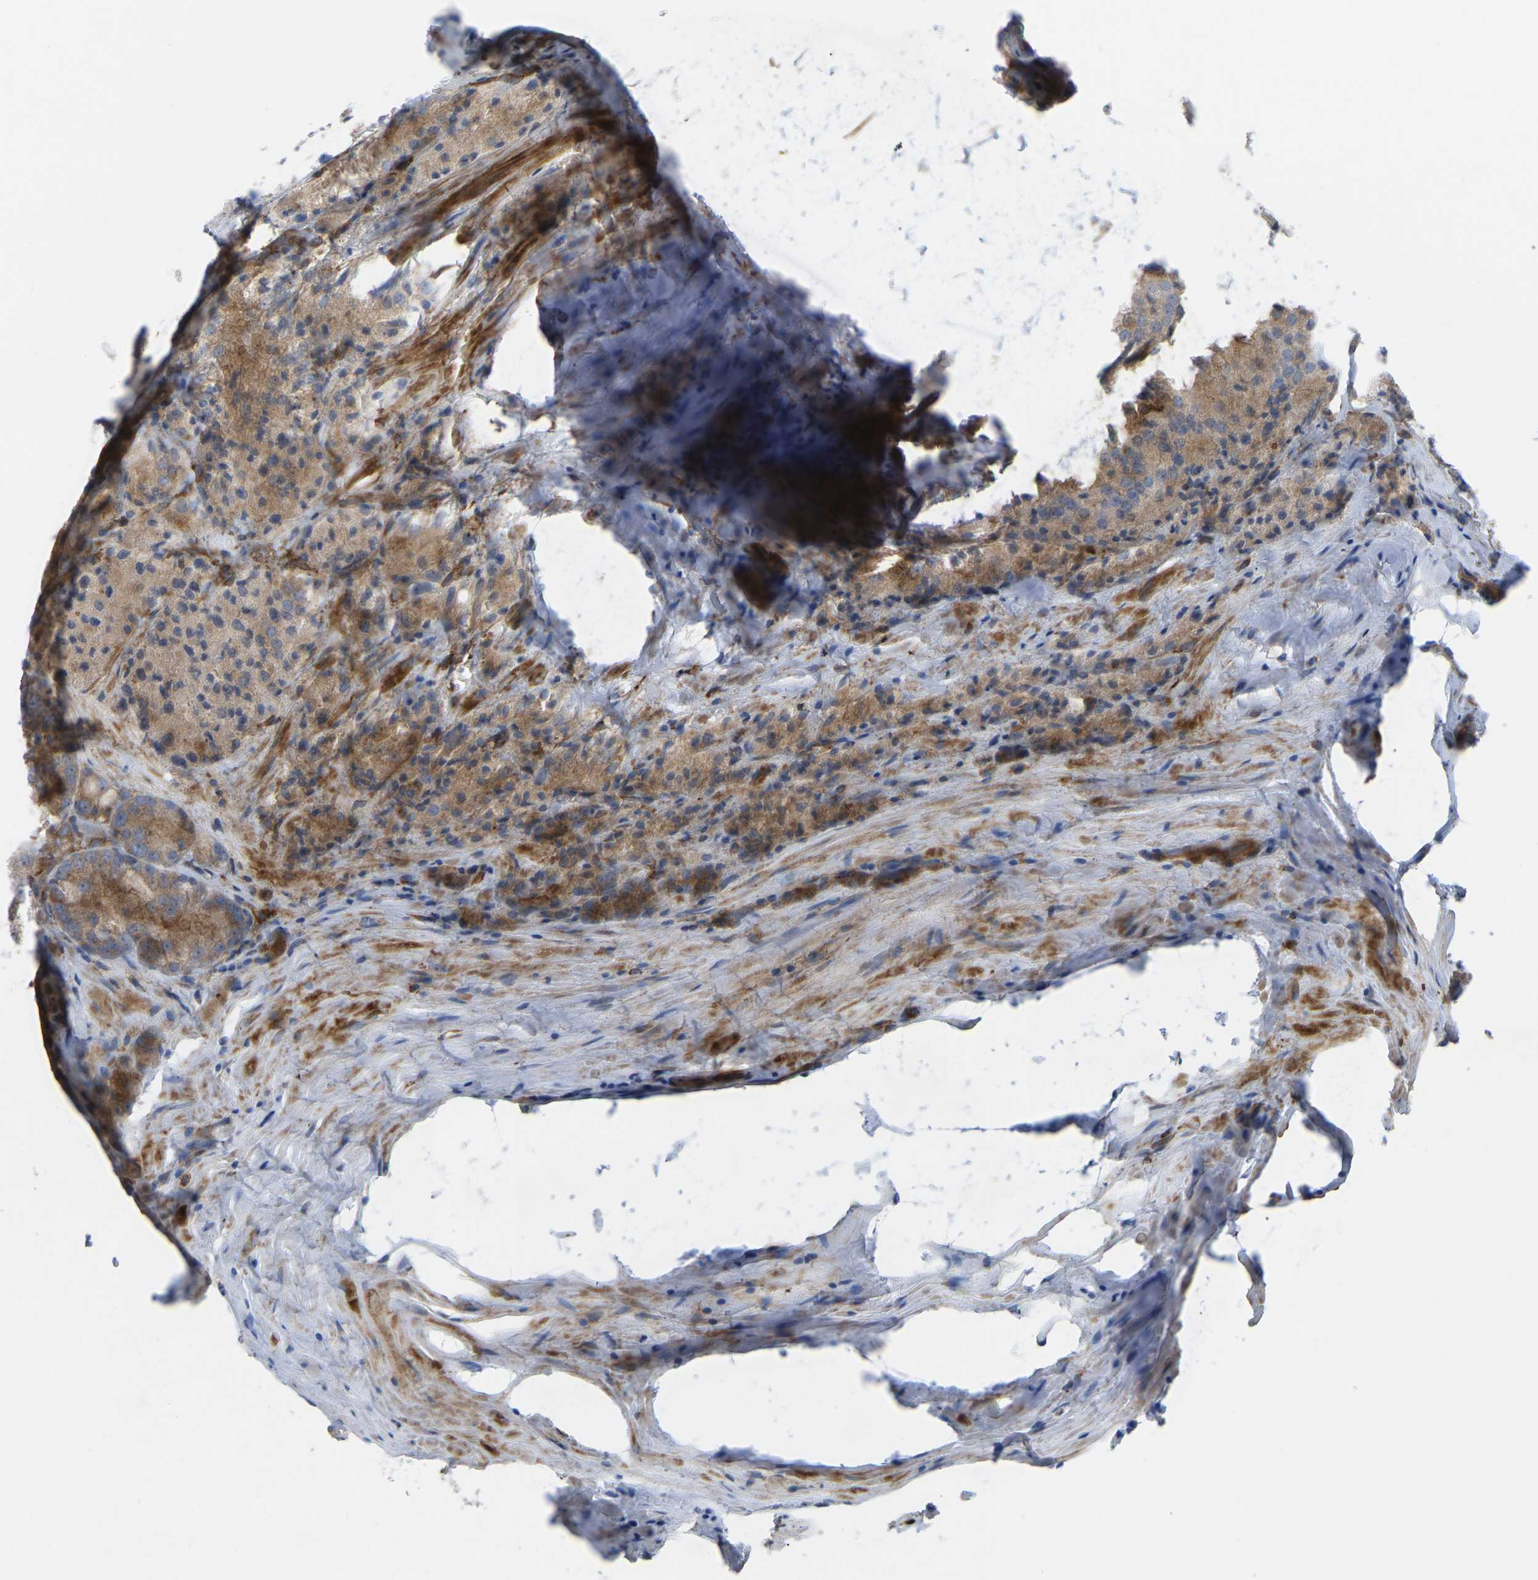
{"staining": {"intensity": "moderate", "quantity": ">75%", "location": "cytoplasmic/membranous"}, "tissue": "prostate cancer", "cell_type": "Tumor cells", "image_type": "cancer", "snomed": [{"axis": "morphology", "description": "Adenocarcinoma, Low grade"}, {"axis": "topography", "description": "Prostate"}], "caption": "Protein expression analysis of adenocarcinoma (low-grade) (prostate) displays moderate cytoplasmic/membranous positivity in approximately >75% of tumor cells.", "gene": "PICALM", "patient": {"sex": "male", "age": 64}}